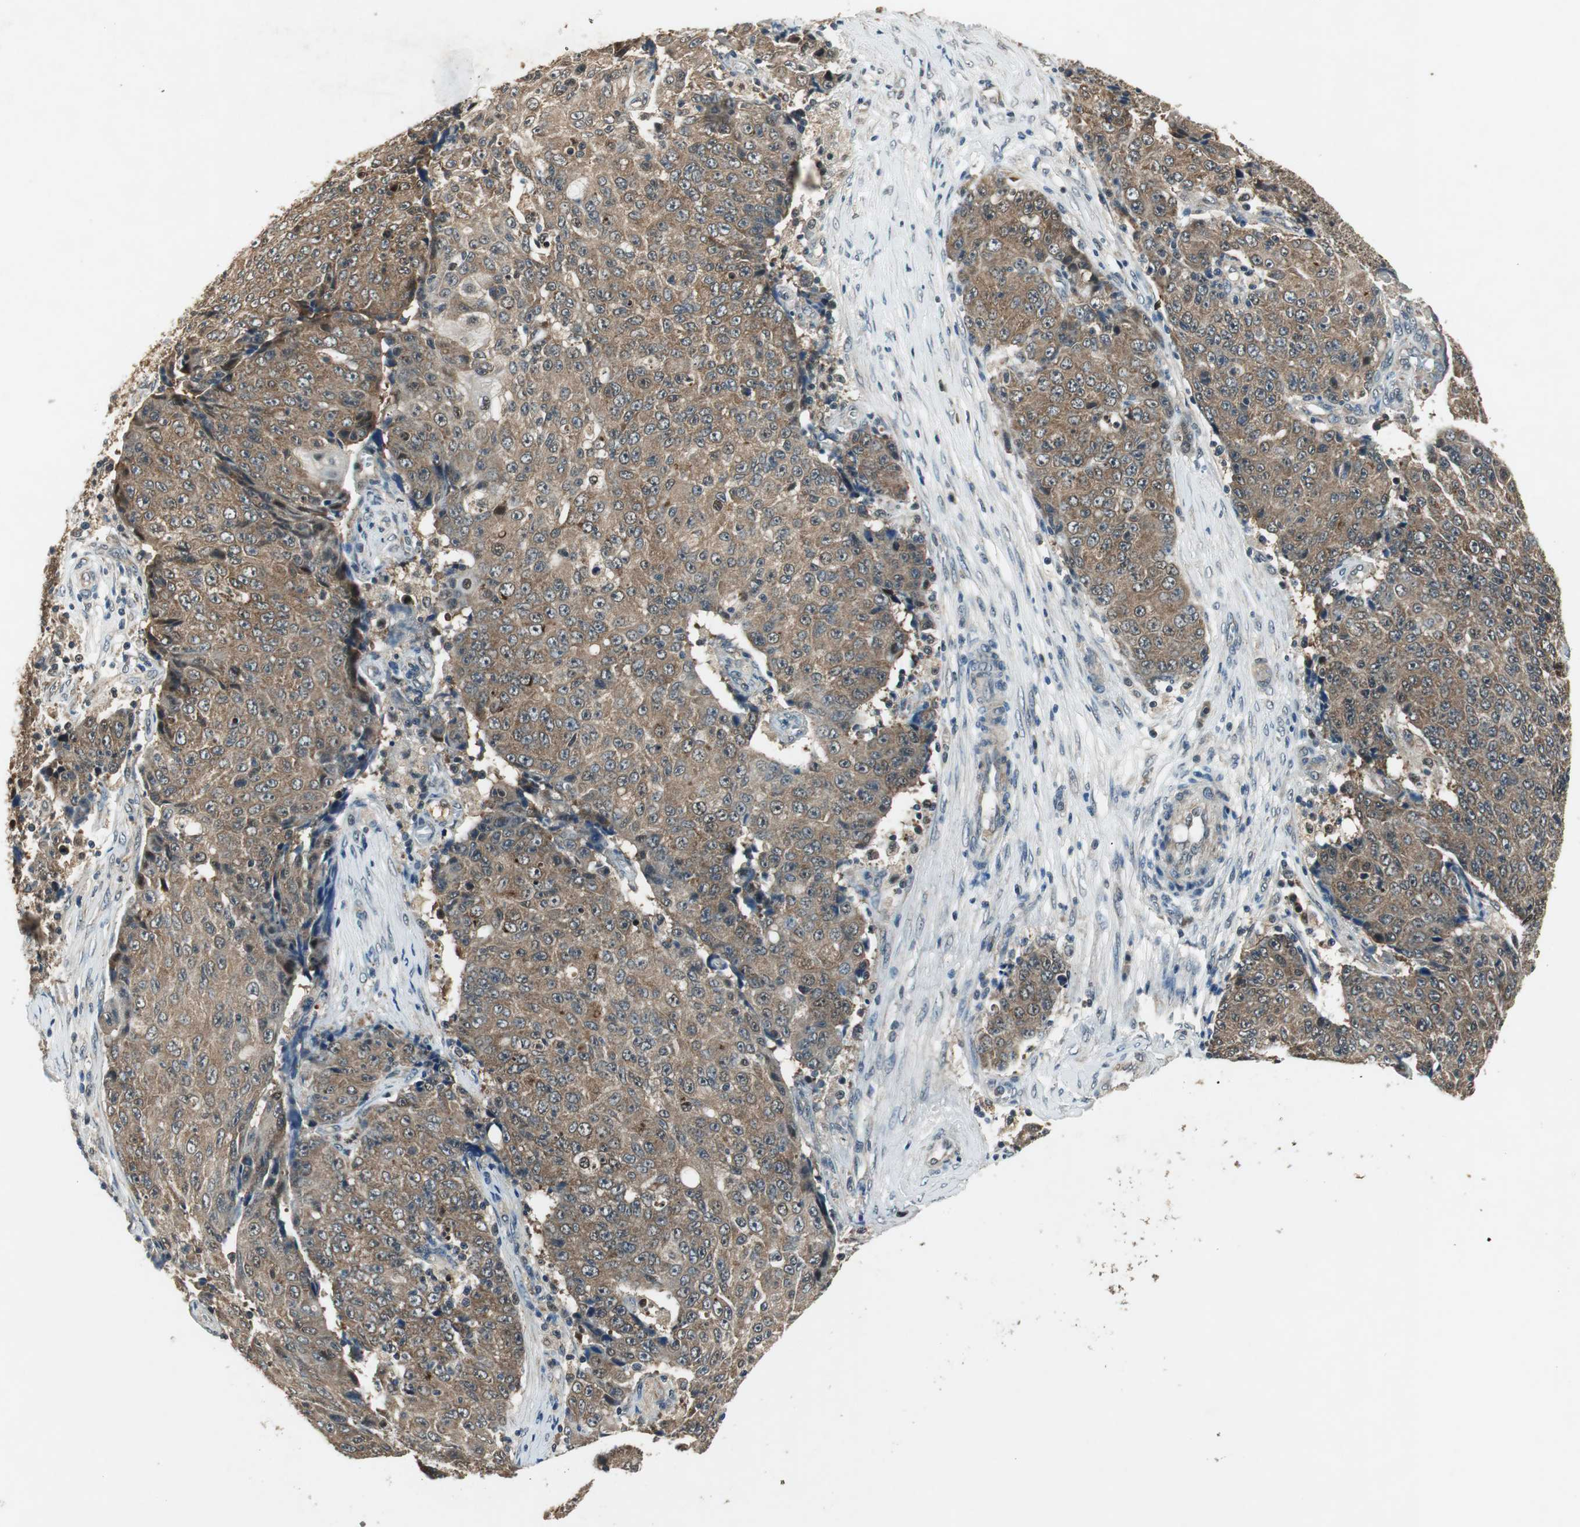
{"staining": {"intensity": "moderate", "quantity": ">75%", "location": "cytoplasmic/membranous,nuclear"}, "tissue": "ovarian cancer", "cell_type": "Tumor cells", "image_type": "cancer", "snomed": [{"axis": "morphology", "description": "Carcinoma, endometroid"}, {"axis": "topography", "description": "Ovary"}], "caption": "Immunohistochemistry photomicrograph of neoplastic tissue: ovarian cancer (endometroid carcinoma) stained using IHC demonstrates medium levels of moderate protein expression localized specifically in the cytoplasmic/membranous and nuclear of tumor cells, appearing as a cytoplasmic/membranous and nuclear brown color.", "gene": "PSMB4", "patient": {"sex": "female", "age": 42}}